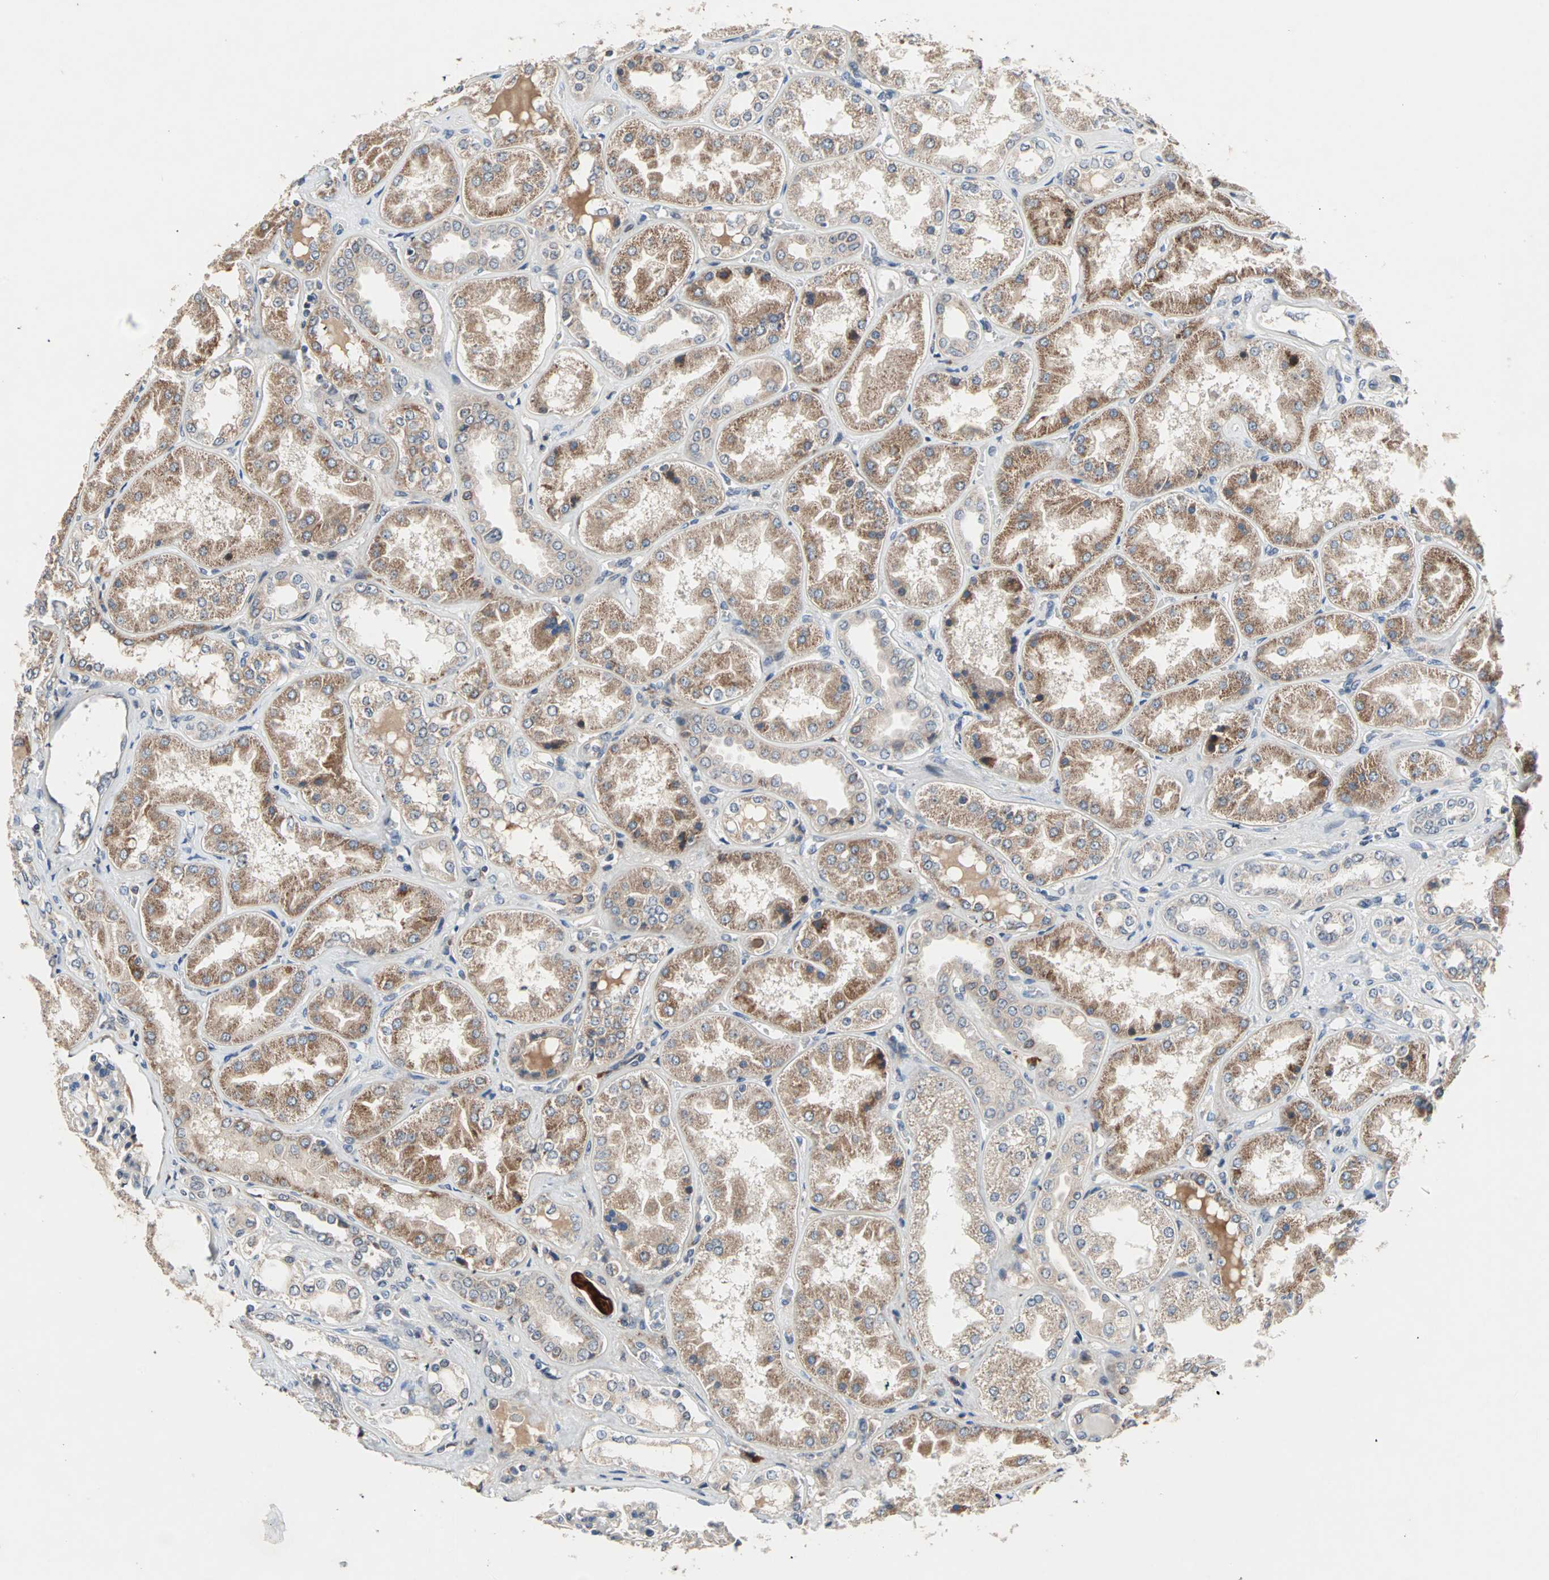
{"staining": {"intensity": "negative", "quantity": "none", "location": "none"}, "tissue": "kidney", "cell_type": "Cells in glomeruli", "image_type": "normal", "snomed": [{"axis": "morphology", "description": "Normal tissue, NOS"}, {"axis": "topography", "description": "Kidney"}], "caption": "The image shows no staining of cells in glomeruli in unremarkable kidney.", "gene": "PROS1", "patient": {"sex": "female", "age": 56}}